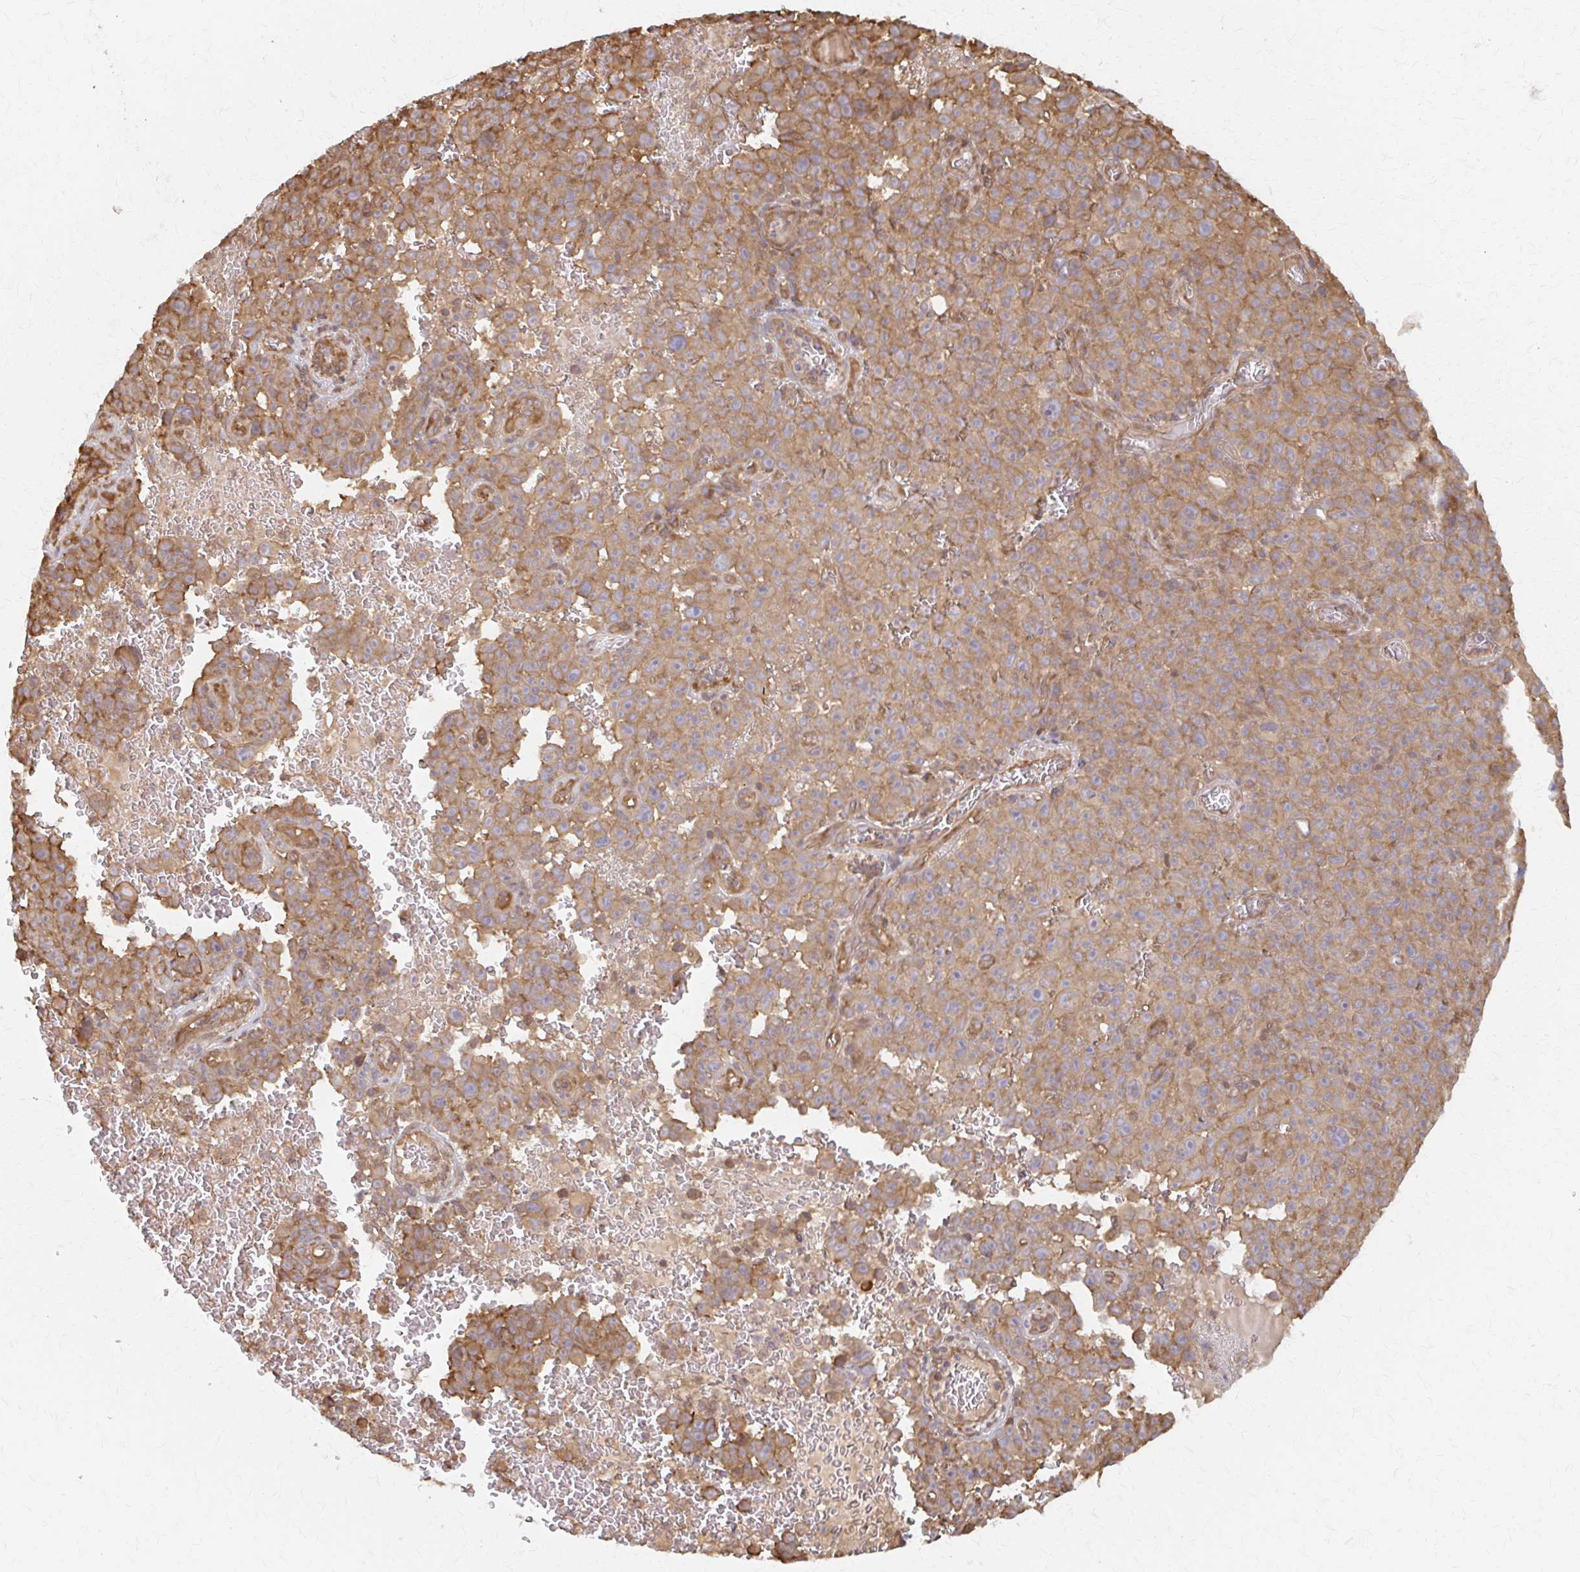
{"staining": {"intensity": "moderate", "quantity": ">75%", "location": "cytoplasmic/membranous"}, "tissue": "melanoma", "cell_type": "Tumor cells", "image_type": "cancer", "snomed": [{"axis": "morphology", "description": "Malignant melanoma, NOS"}, {"axis": "topography", "description": "Skin"}], "caption": "This is an image of IHC staining of melanoma, which shows moderate expression in the cytoplasmic/membranous of tumor cells.", "gene": "ARHGAP35", "patient": {"sex": "female", "age": 82}}